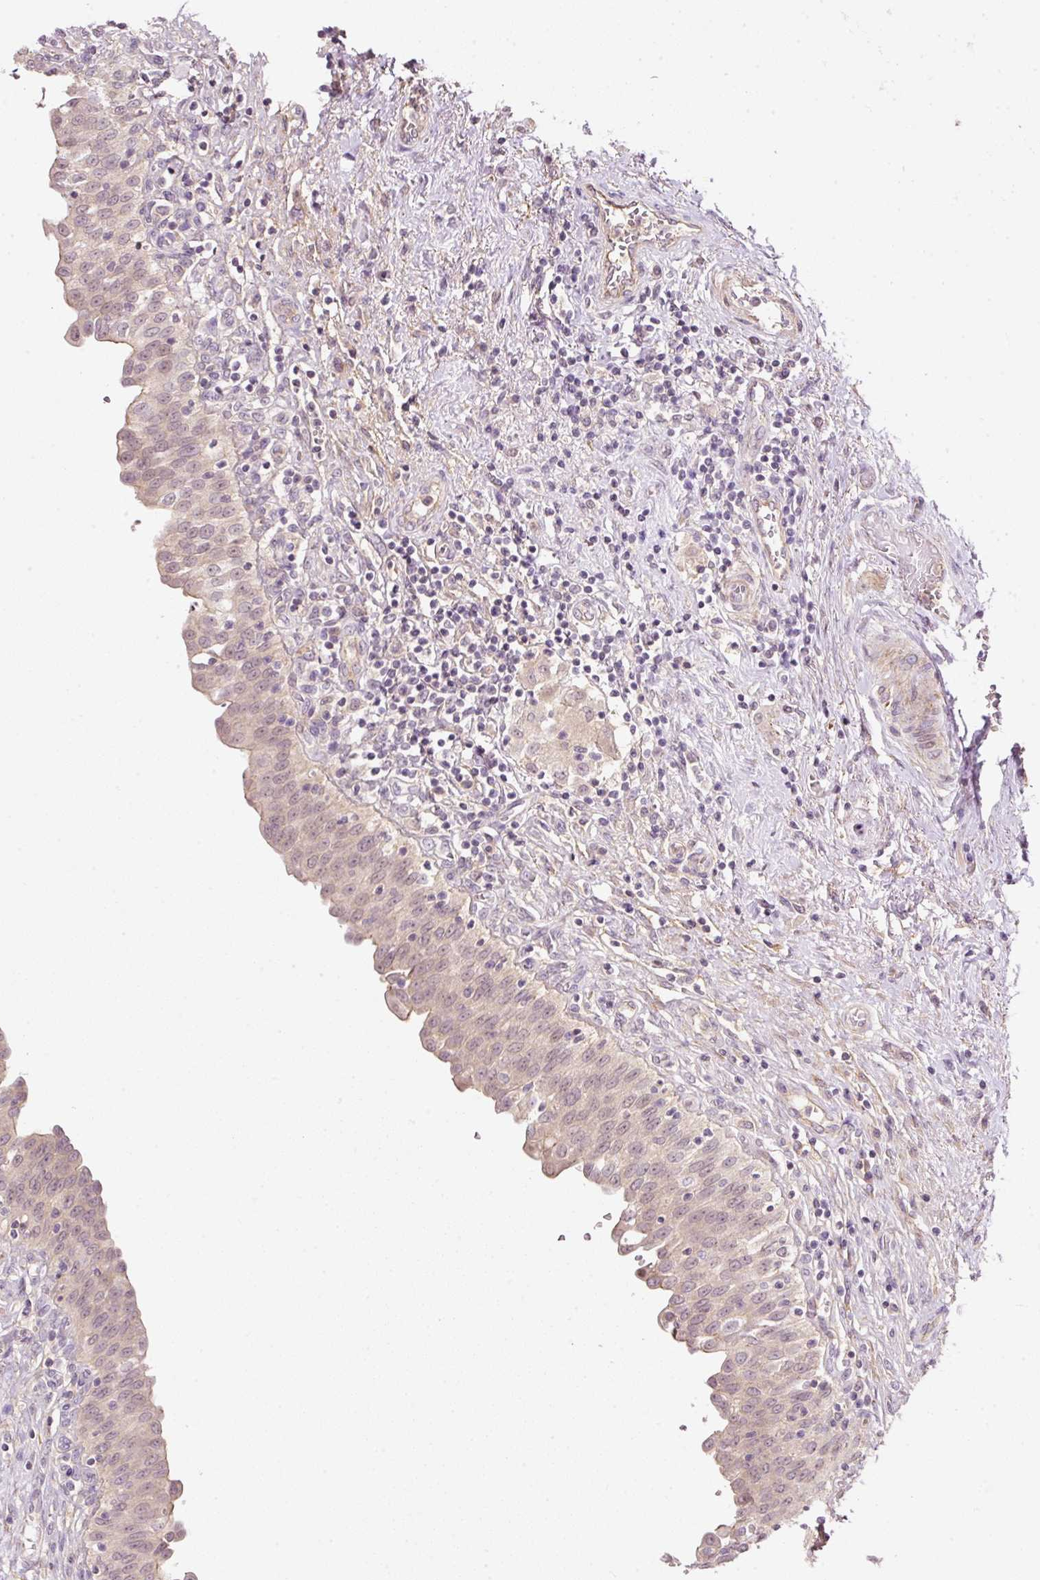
{"staining": {"intensity": "weak", "quantity": "25%-75%", "location": "nuclear"}, "tissue": "urinary bladder", "cell_type": "Urothelial cells", "image_type": "normal", "snomed": [{"axis": "morphology", "description": "Normal tissue, NOS"}, {"axis": "topography", "description": "Urinary bladder"}], "caption": "Urinary bladder stained with DAB immunohistochemistry (IHC) displays low levels of weak nuclear expression in approximately 25%-75% of urothelial cells.", "gene": "TIRAP", "patient": {"sex": "male", "age": 71}}